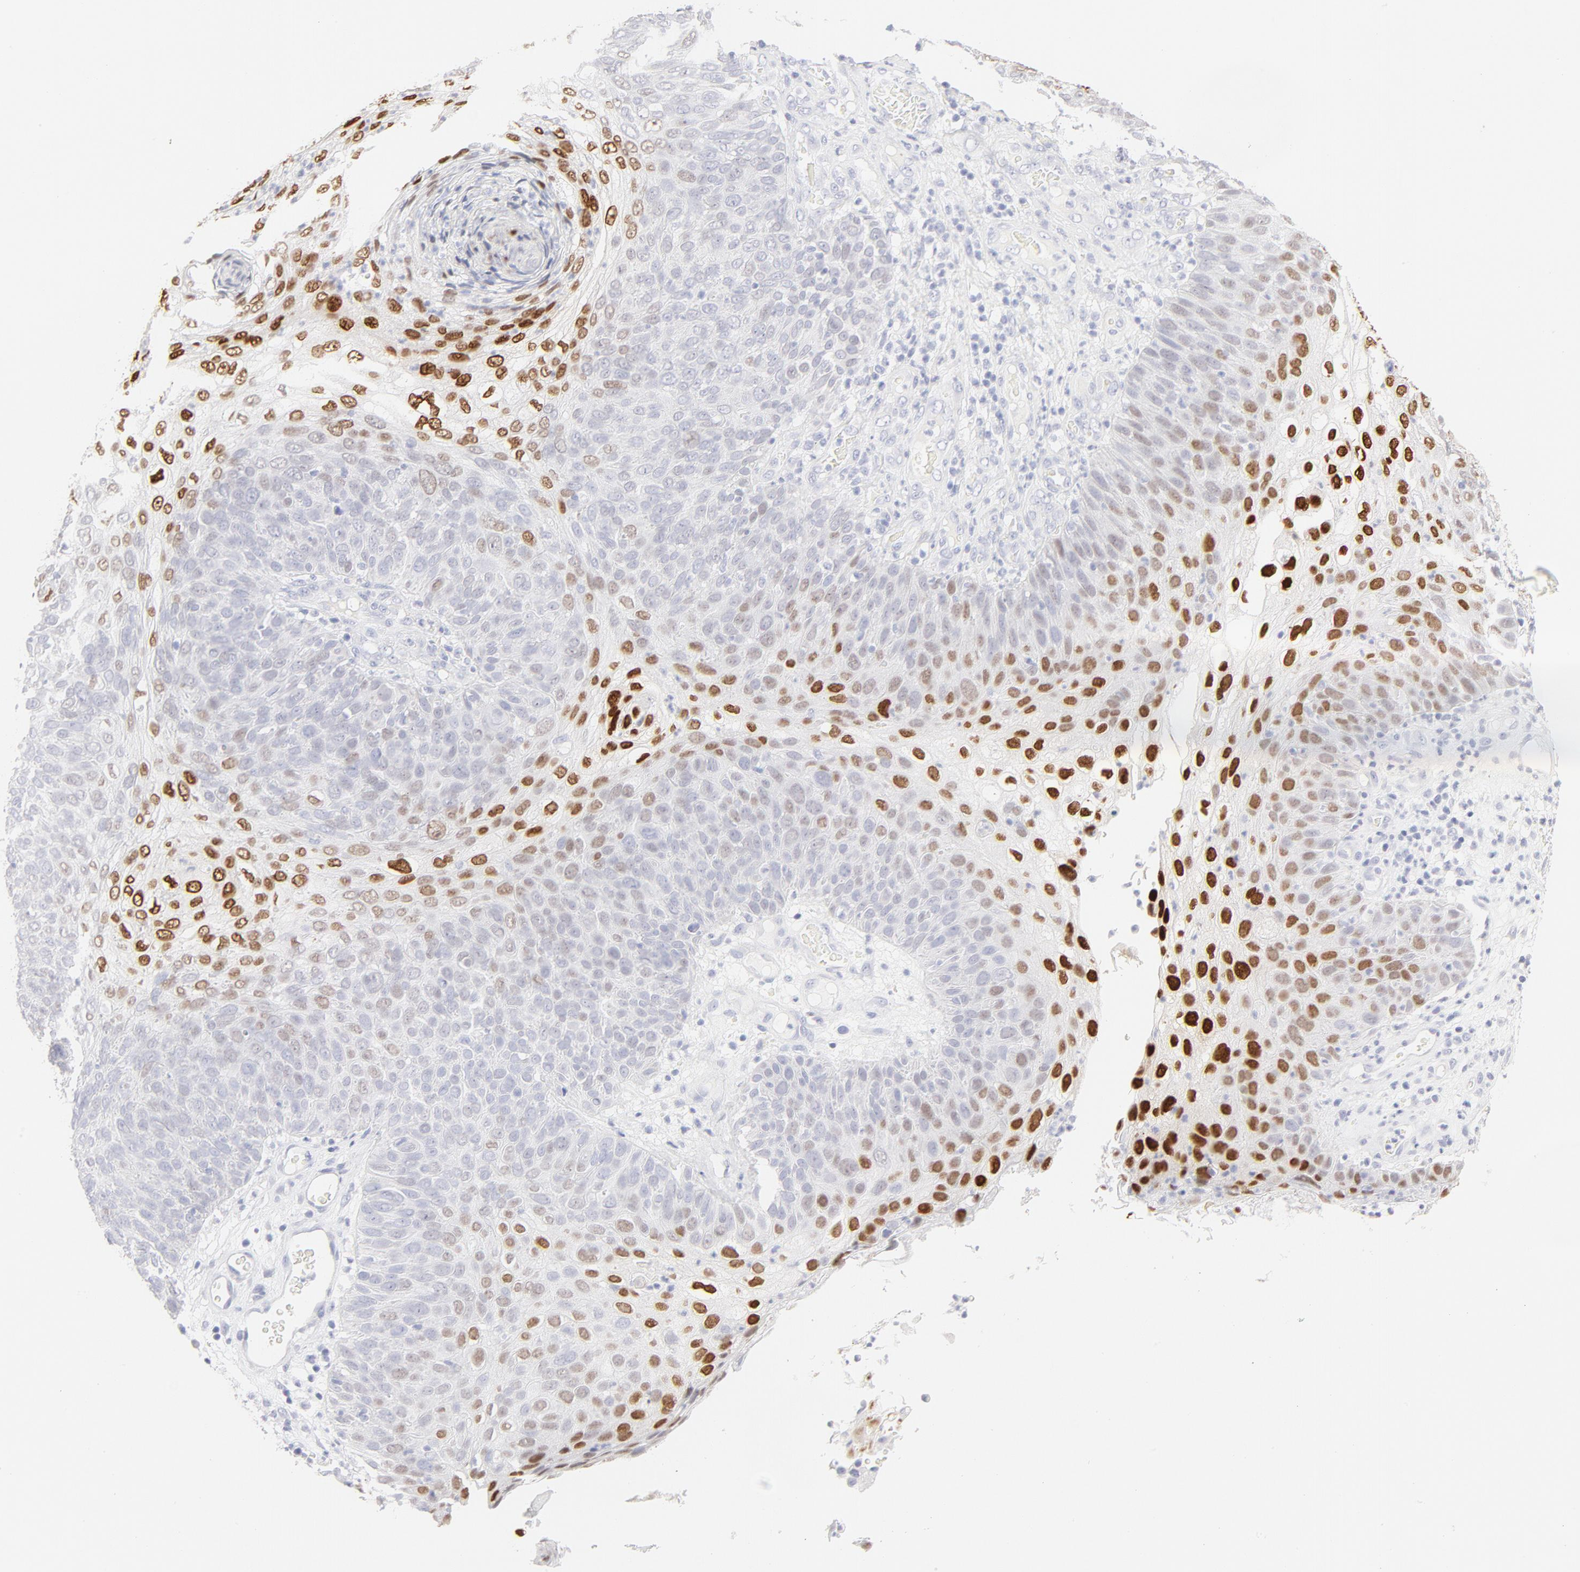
{"staining": {"intensity": "strong", "quantity": "<25%", "location": "nuclear"}, "tissue": "skin cancer", "cell_type": "Tumor cells", "image_type": "cancer", "snomed": [{"axis": "morphology", "description": "Squamous cell carcinoma, NOS"}, {"axis": "topography", "description": "Skin"}], "caption": "A brown stain labels strong nuclear staining of a protein in human squamous cell carcinoma (skin) tumor cells. The staining was performed using DAB, with brown indicating positive protein expression. Nuclei are stained blue with hematoxylin.", "gene": "ELF3", "patient": {"sex": "male", "age": 87}}